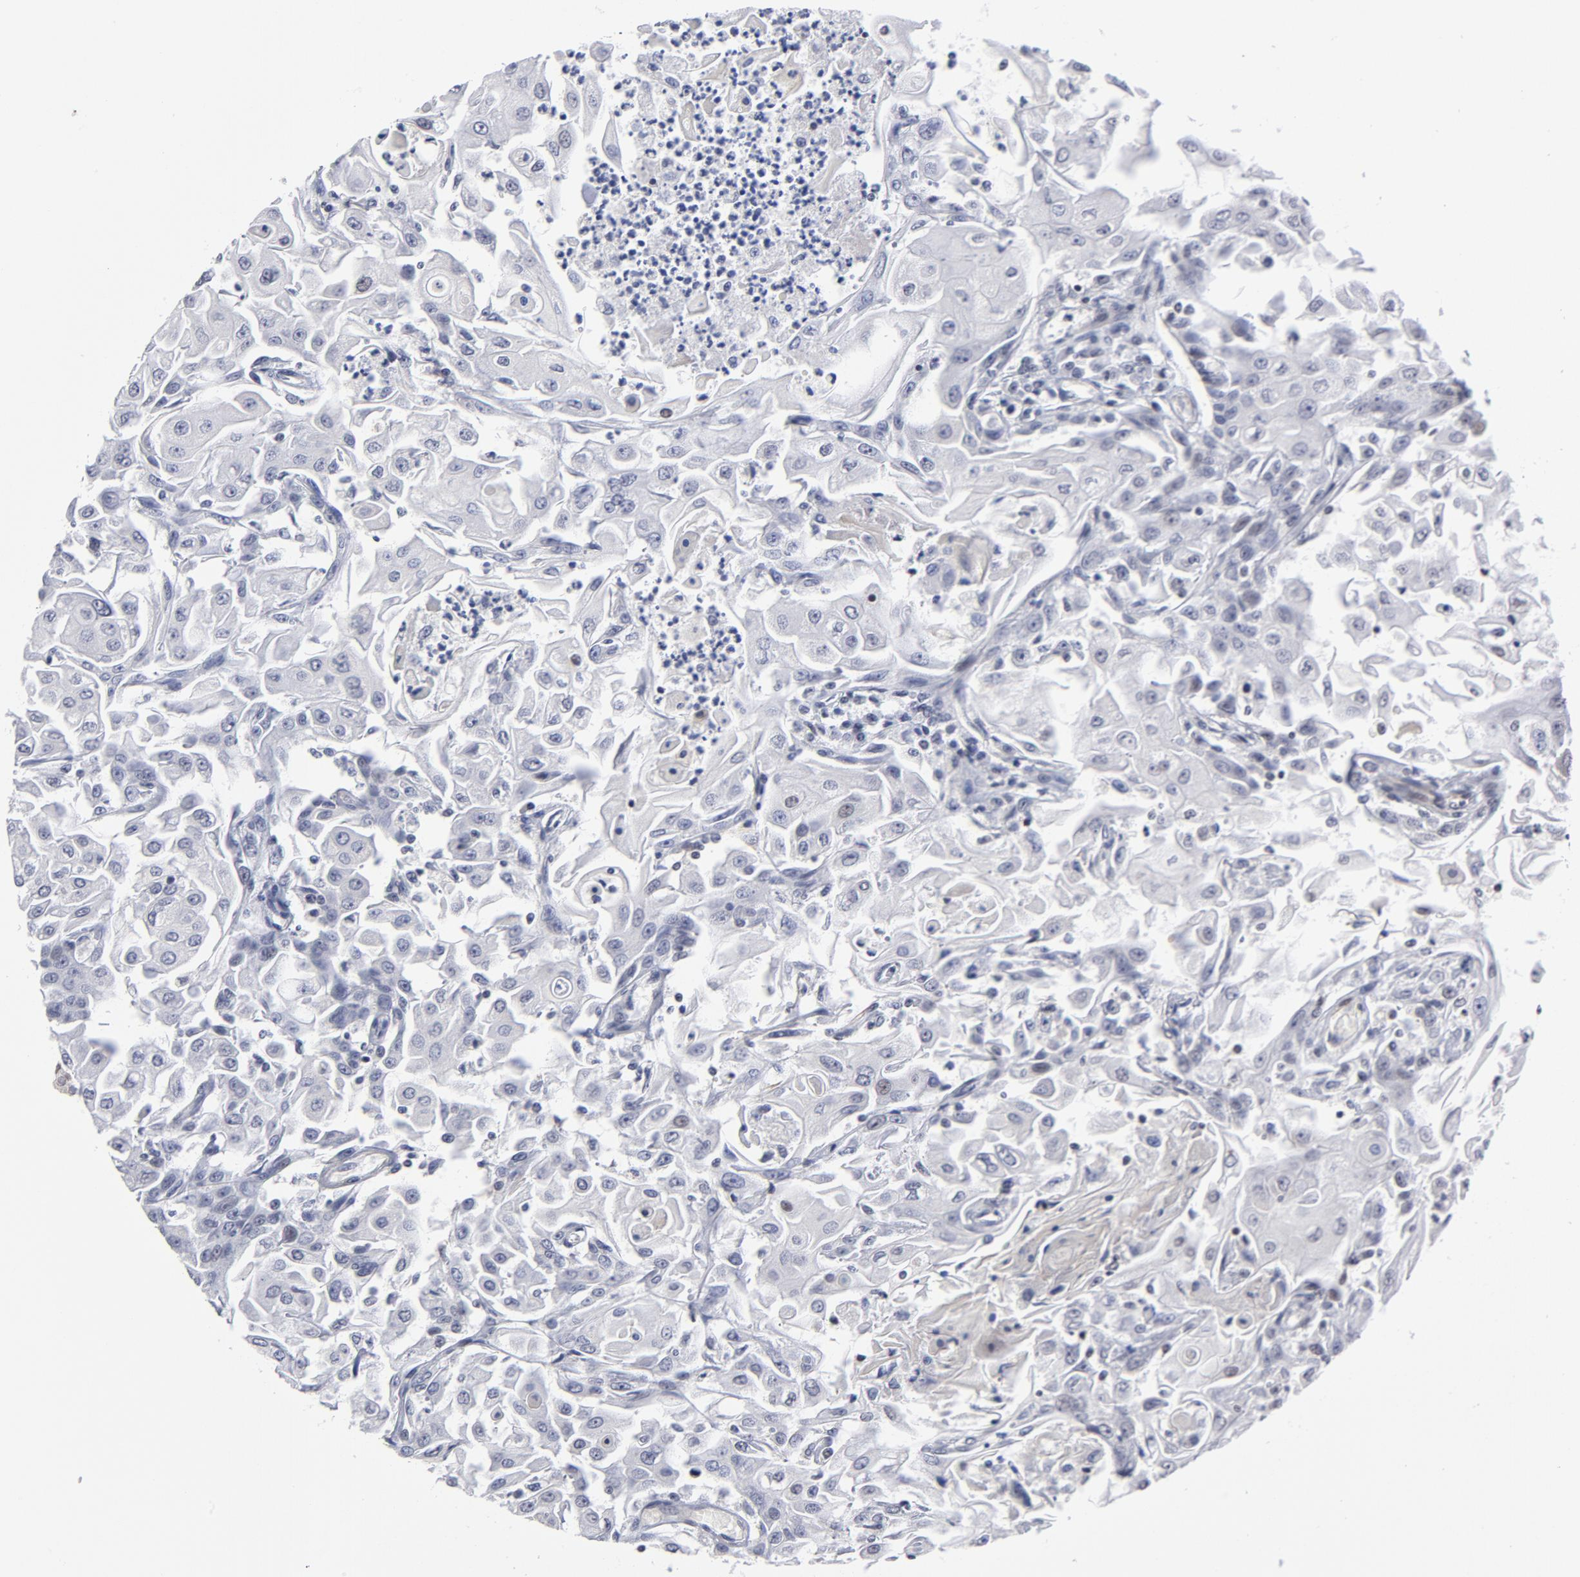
{"staining": {"intensity": "strong", "quantity": ">75%", "location": "nuclear"}, "tissue": "head and neck cancer", "cell_type": "Tumor cells", "image_type": "cancer", "snomed": [{"axis": "morphology", "description": "Squamous cell carcinoma, NOS"}, {"axis": "topography", "description": "Oral tissue"}, {"axis": "topography", "description": "Head-Neck"}], "caption": "A high-resolution histopathology image shows IHC staining of head and neck cancer, which demonstrates strong nuclear staining in approximately >75% of tumor cells.", "gene": "CTCF", "patient": {"sex": "female", "age": 76}}